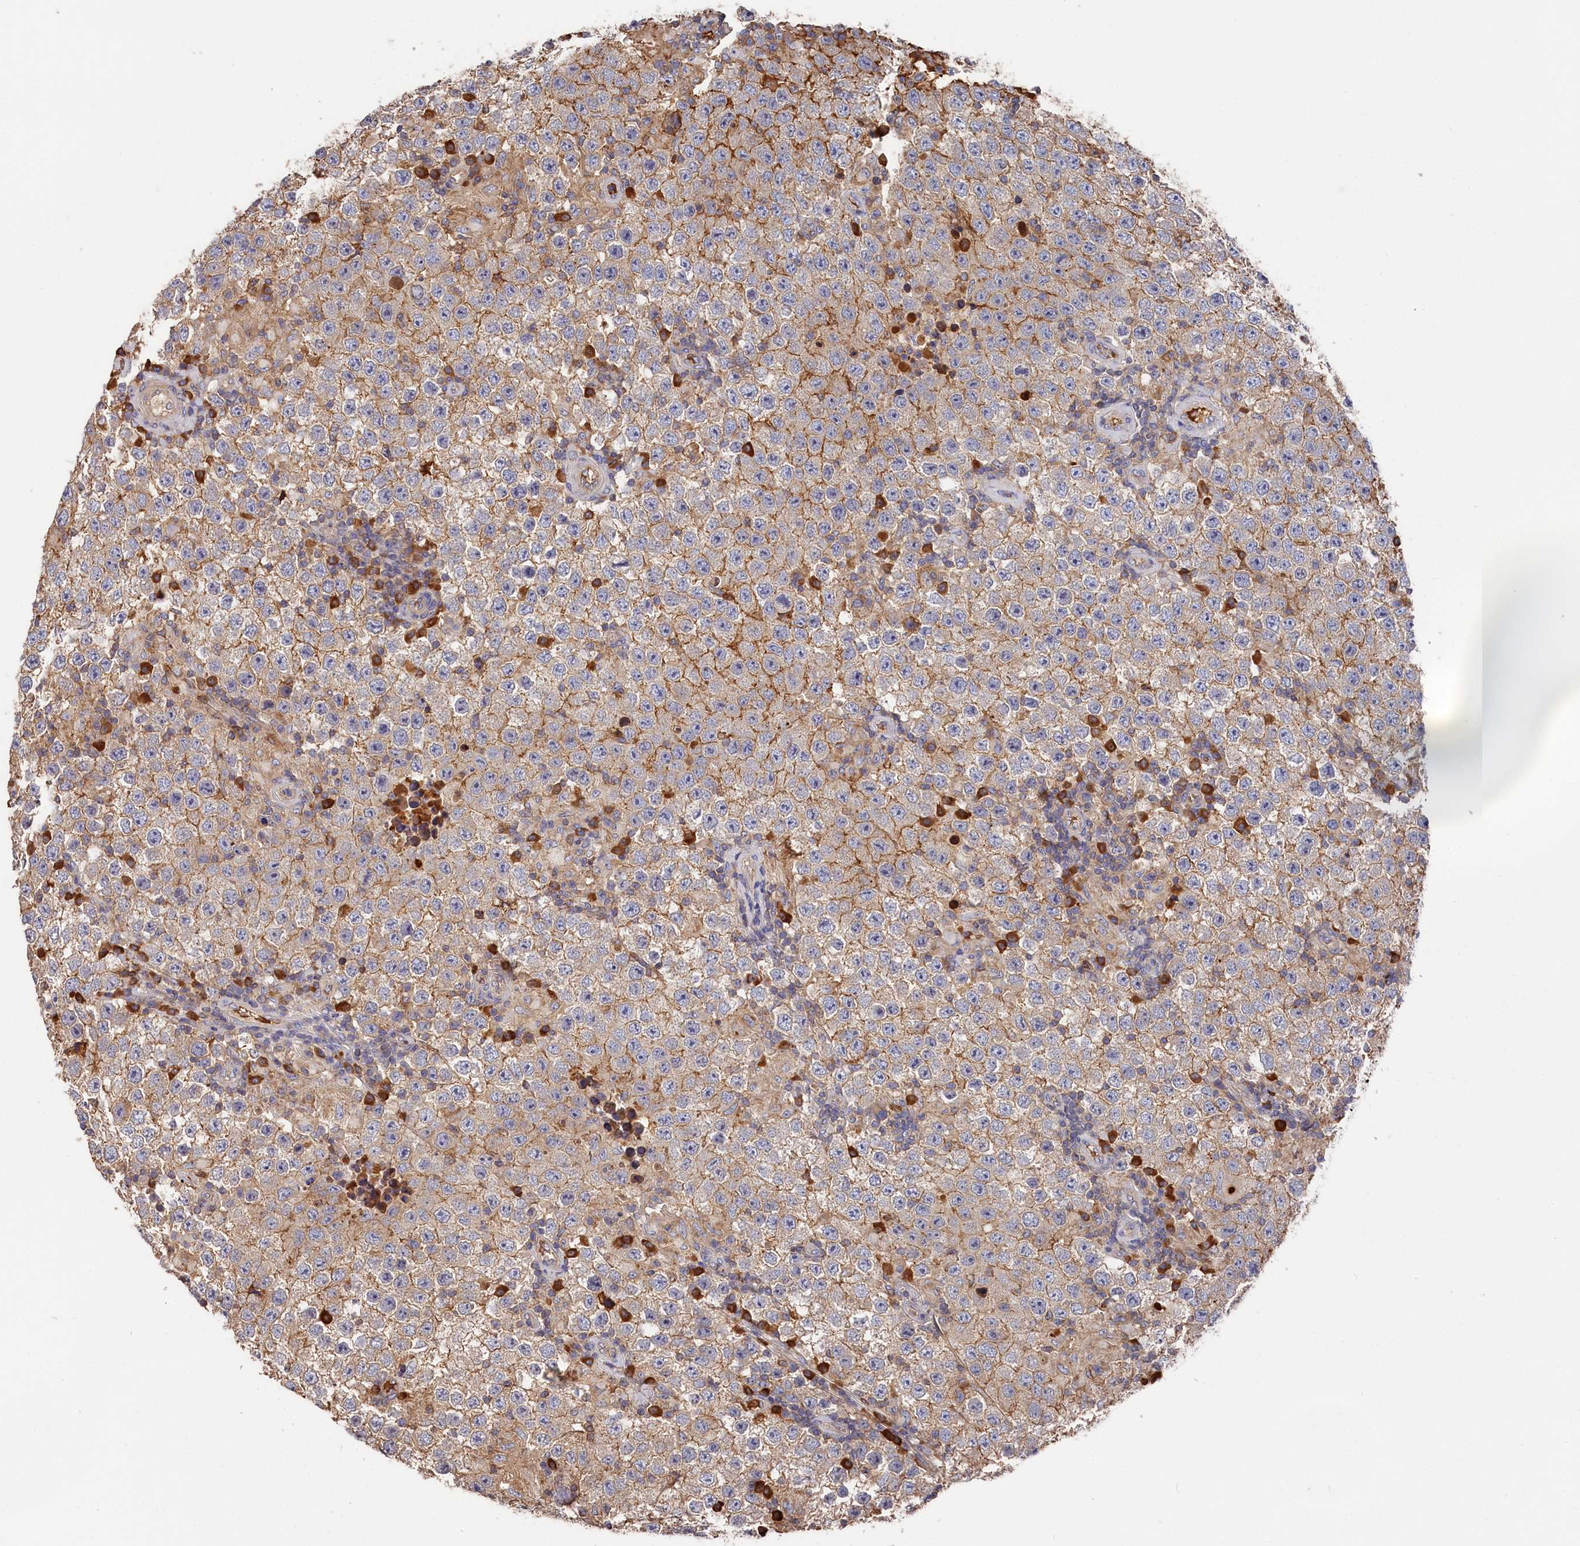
{"staining": {"intensity": "negative", "quantity": "none", "location": "none"}, "tissue": "testis cancer", "cell_type": "Tumor cells", "image_type": "cancer", "snomed": [{"axis": "morphology", "description": "Normal tissue, NOS"}, {"axis": "morphology", "description": "Urothelial carcinoma, High grade"}, {"axis": "morphology", "description": "Seminoma, NOS"}, {"axis": "morphology", "description": "Carcinoma, Embryonal, NOS"}, {"axis": "topography", "description": "Urinary bladder"}, {"axis": "topography", "description": "Testis"}], "caption": "High power microscopy photomicrograph of an immunohistochemistry image of testis cancer (seminoma), revealing no significant staining in tumor cells. (DAB immunohistochemistry (IHC) with hematoxylin counter stain).", "gene": "DHRS11", "patient": {"sex": "male", "age": 41}}